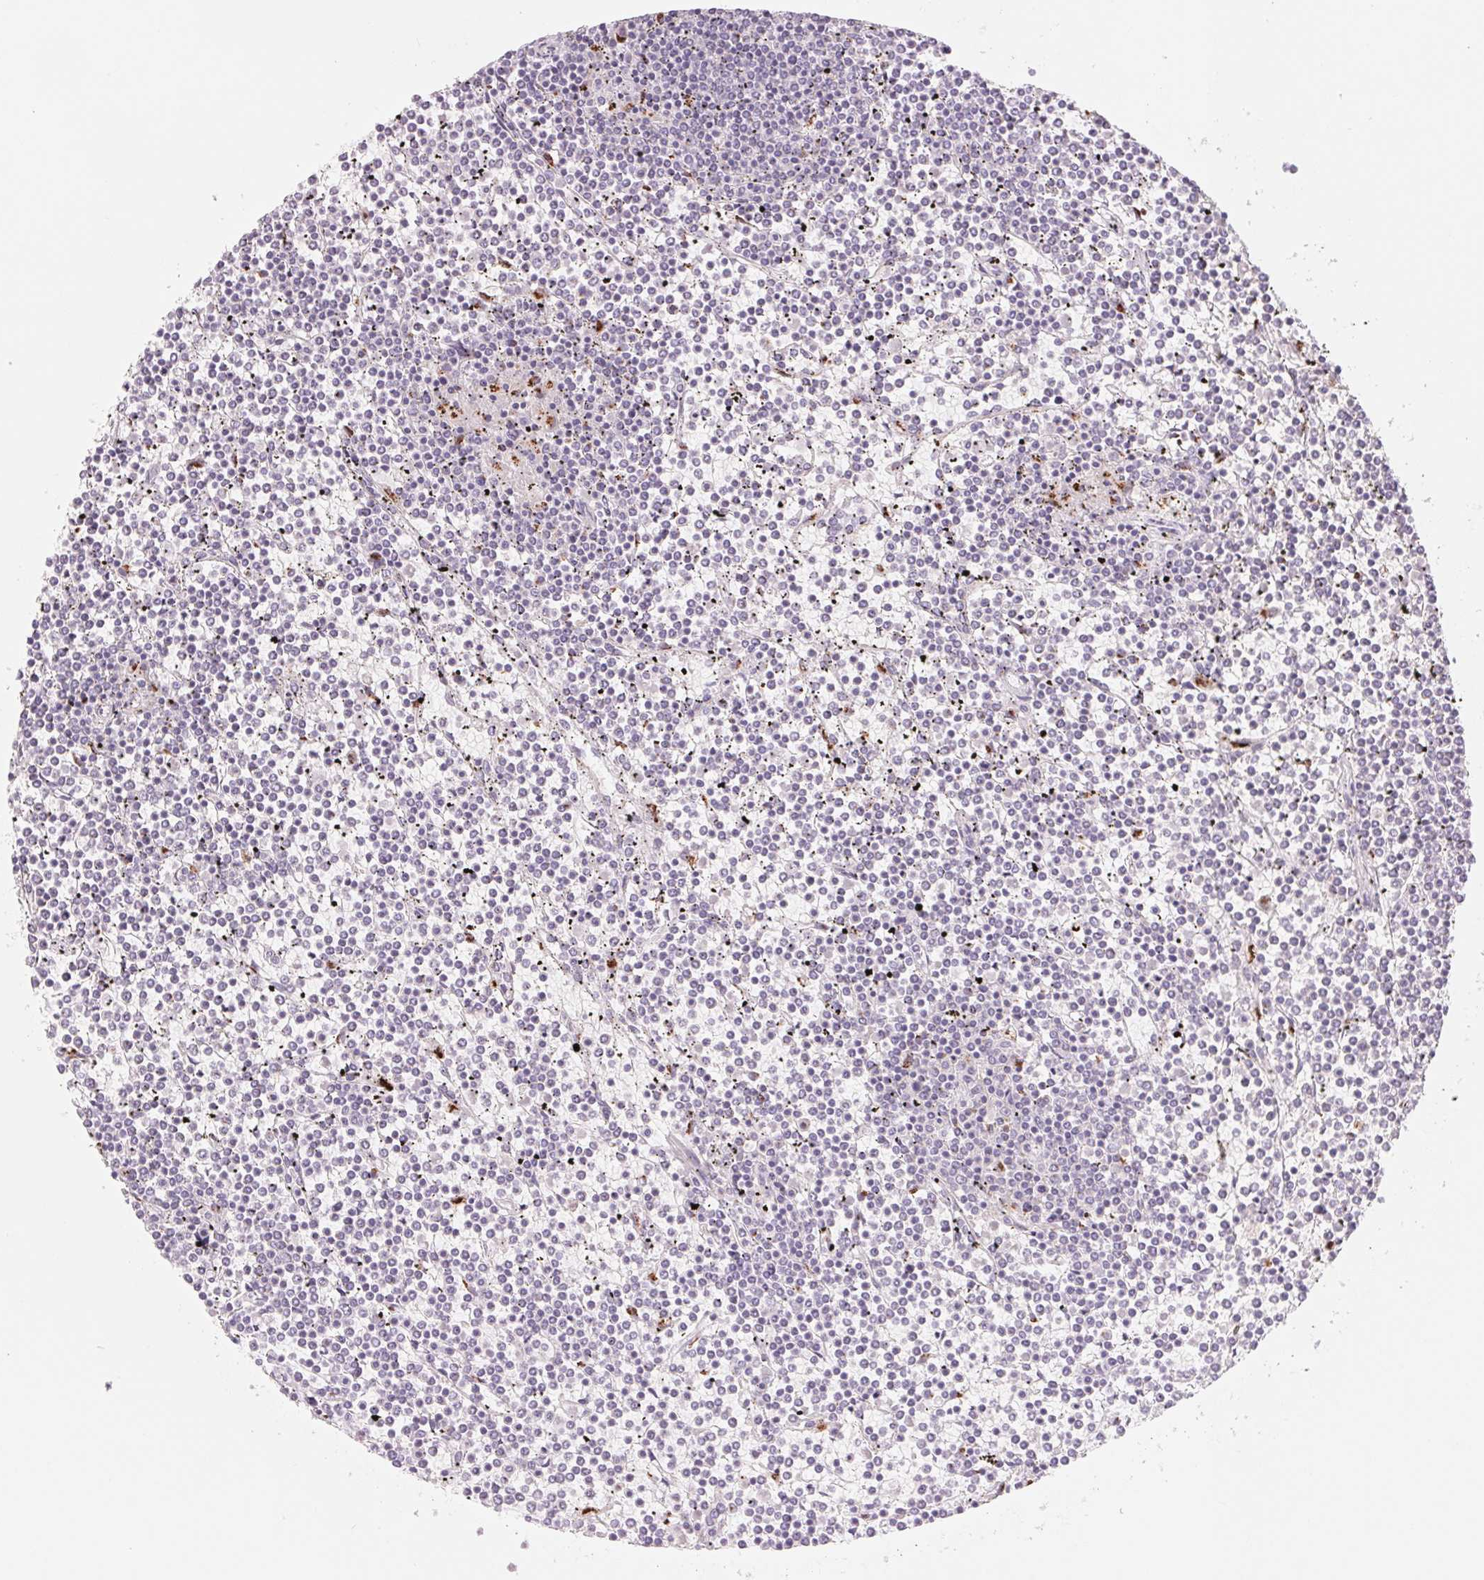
{"staining": {"intensity": "negative", "quantity": "none", "location": "none"}, "tissue": "lymphoma", "cell_type": "Tumor cells", "image_type": "cancer", "snomed": [{"axis": "morphology", "description": "Malignant lymphoma, non-Hodgkin's type, Low grade"}, {"axis": "topography", "description": "Spleen"}], "caption": "Tumor cells are negative for protein expression in human lymphoma.", "gene": "GALNT7", "patient": {"sex": "female", "age": 19}}